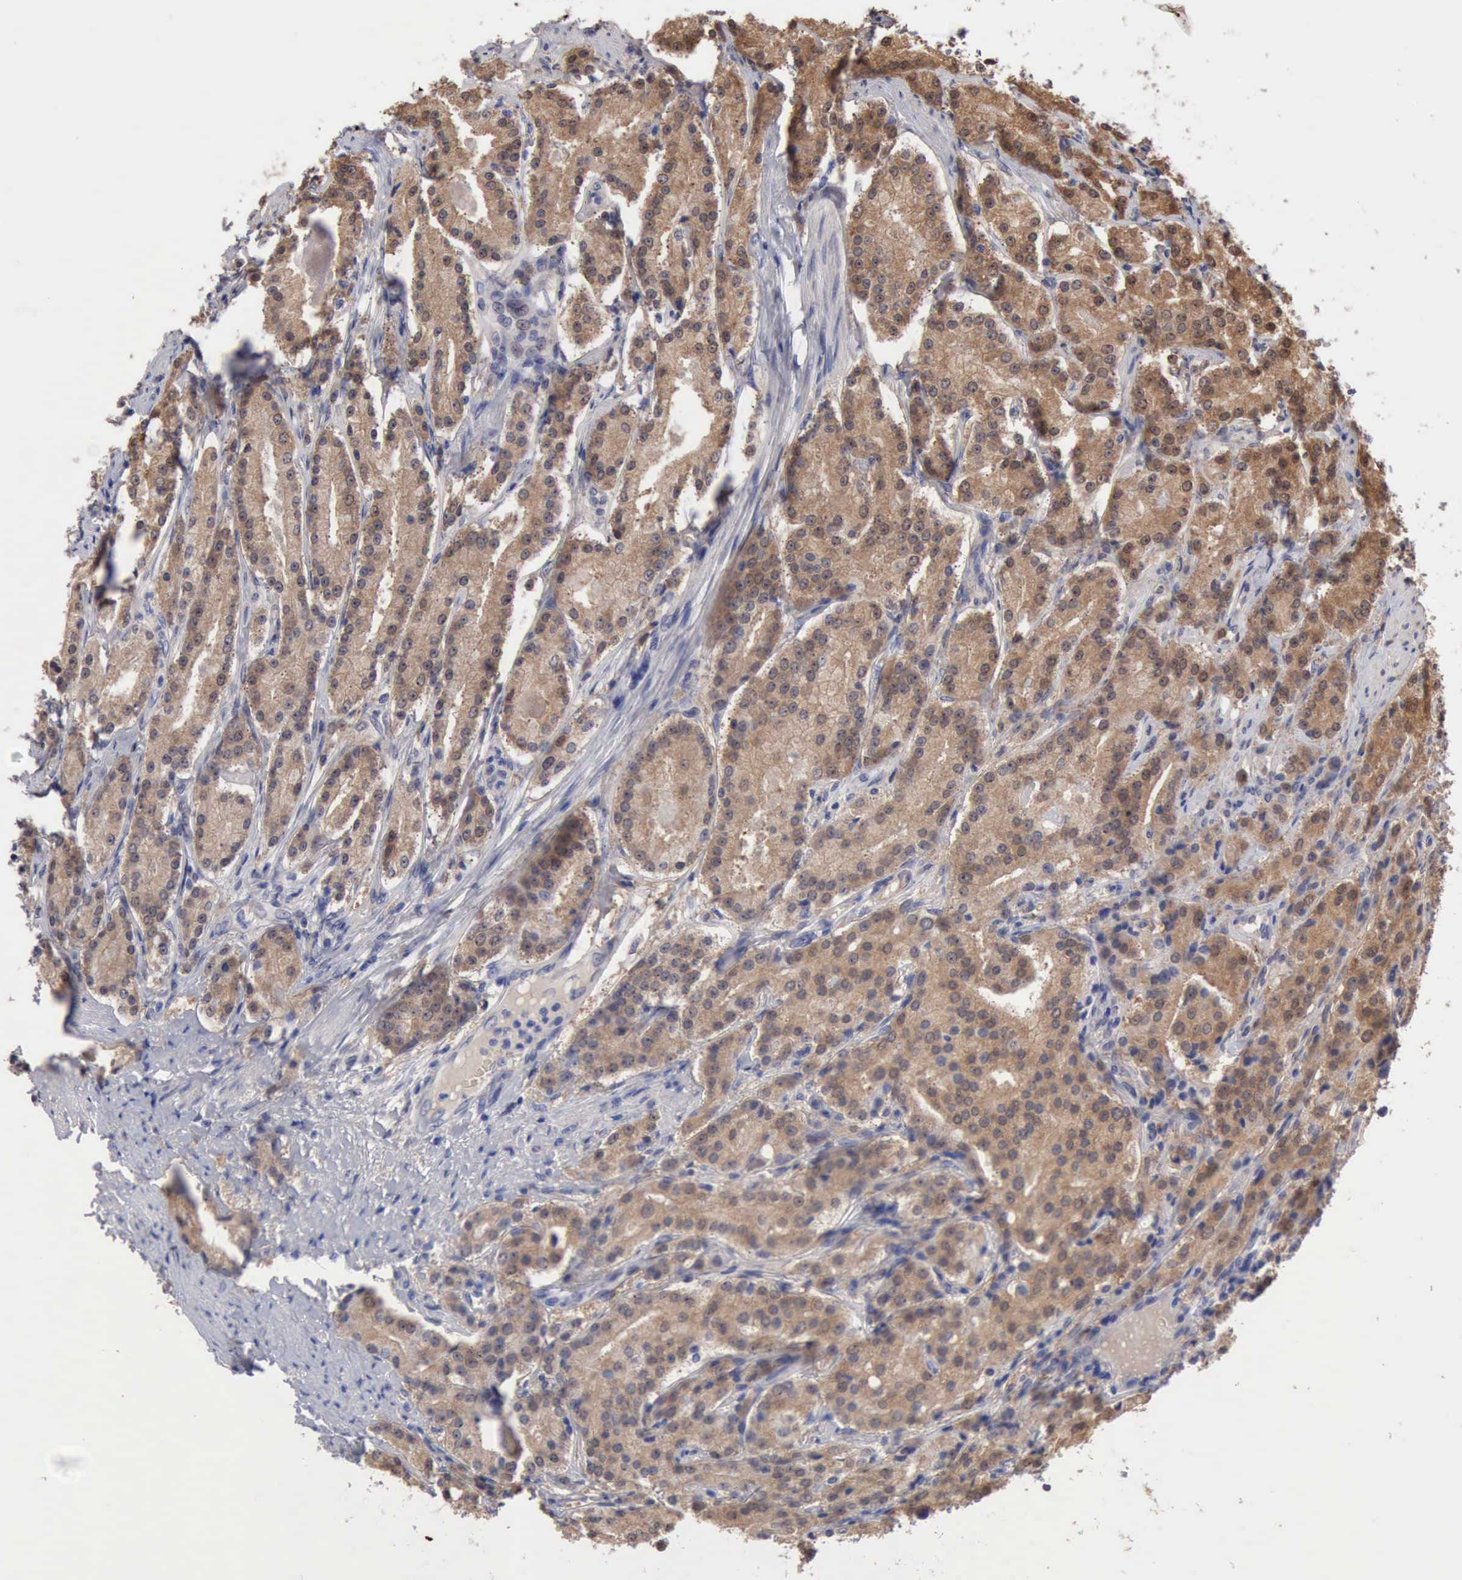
{"staining": {"intensity": "moderate", "quantity": ">75%", "location": "cytoplasmic/membranous,nuclear"}, "tissue": "prostate cancer", "cell_type": "Tumor cells", "image_type": "cancer", "snomed": [{"axis": "morphology", "description": "Adenocarcinoma, Medium grade"}, {"axis": "topography", "description": "Prostate"}], "caption": "A medium amount of moderate cytoplasmic/membranous and nuclear staining is appreciated in approximately >75% of tumor cells in prostate cancer (adenocarcinoma (medium-grade)) tissue.", "gene": "PTGR2", "patient": {"sex": "male", "age": 72}}